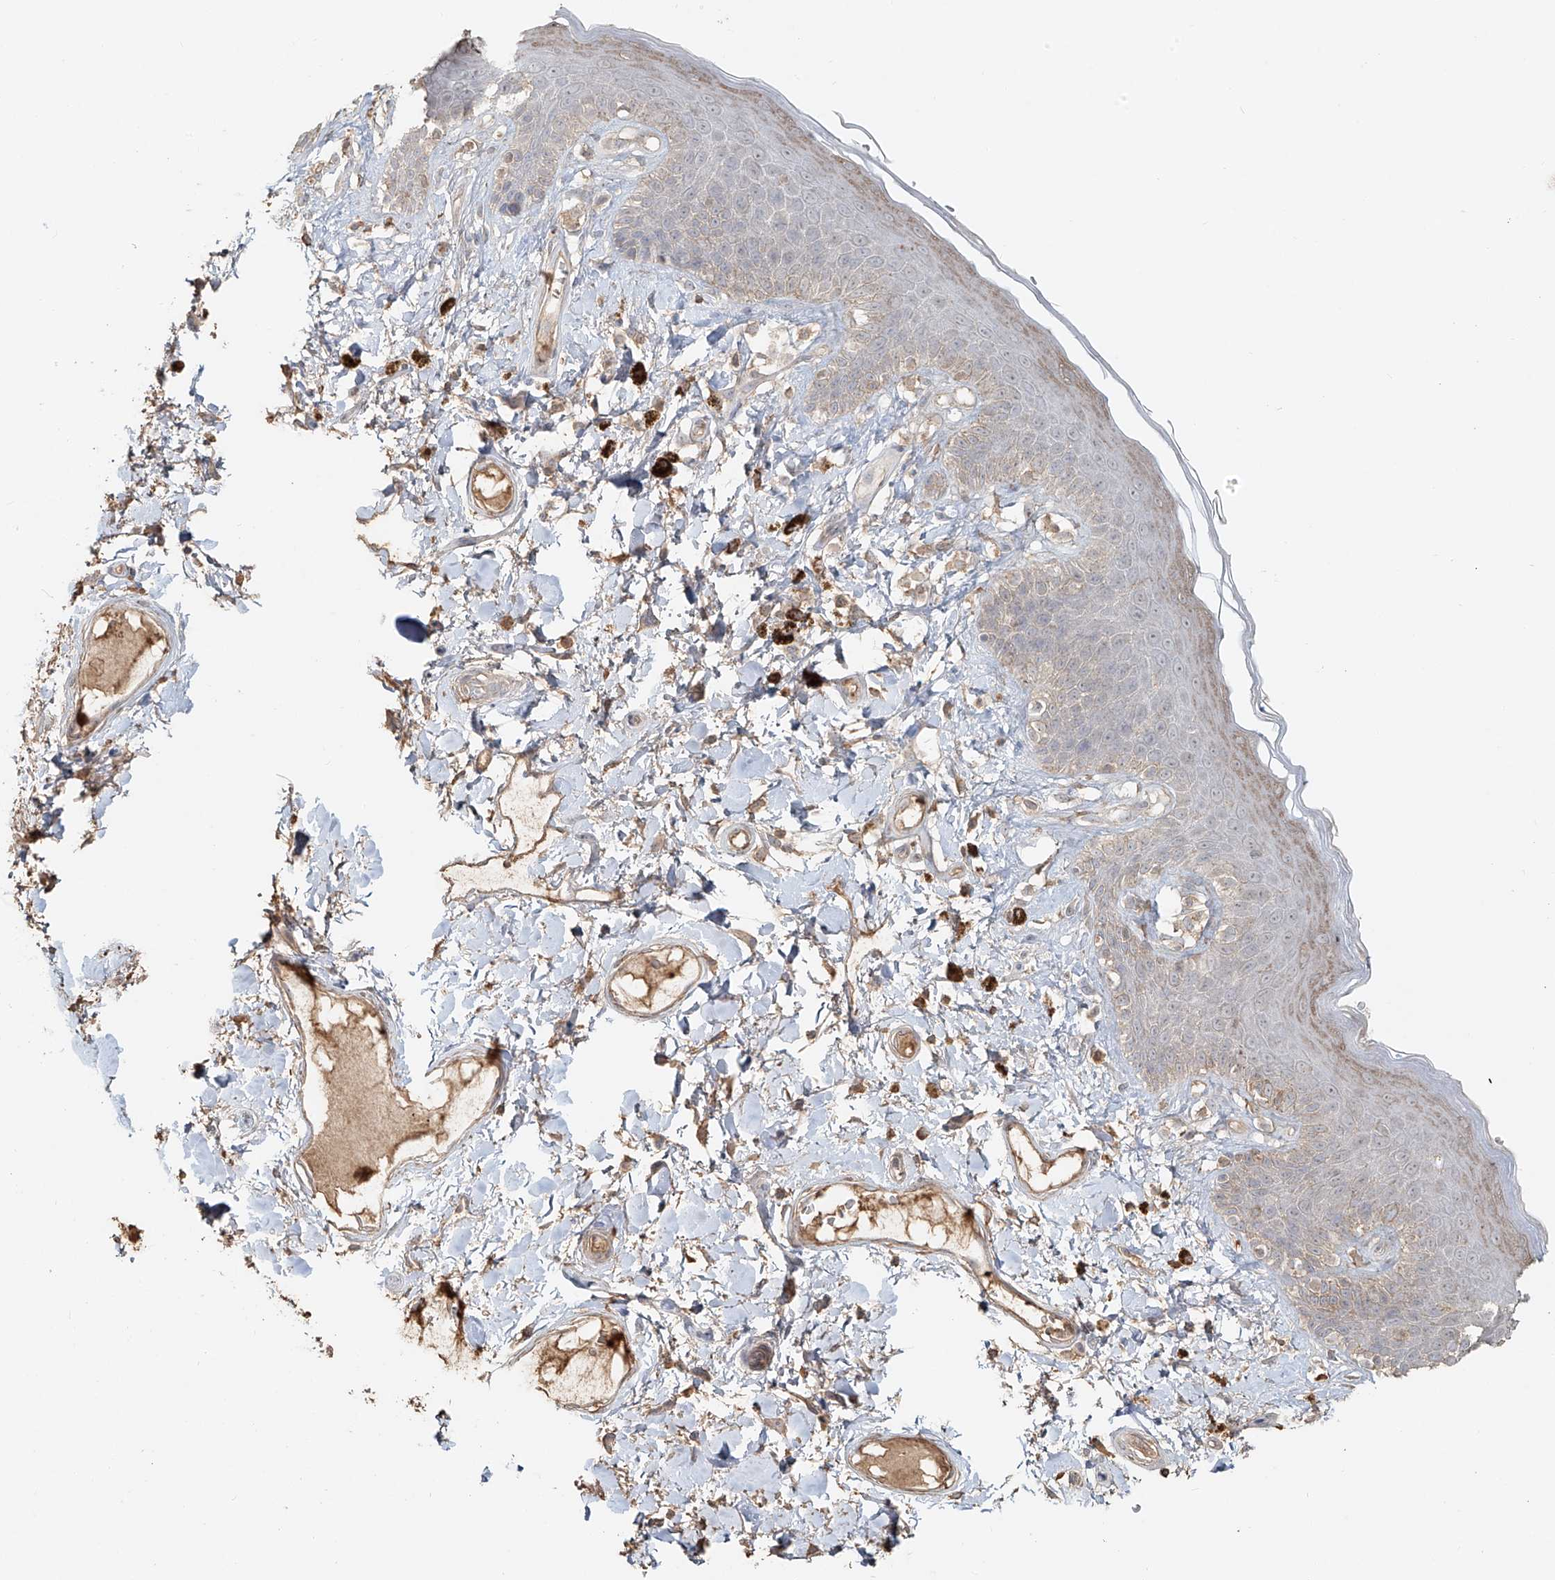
{"staining": {"intensity": "weak", "quantity": "<25%", "location": "cytoplasmic/membranous"}, "tissue": "skin", "cell_type": "Epidermal cells", "image_type": "normal", "snomed": [{"axis": "morphology", "description": "Normal tissue, NOS"}, {"axis": "topography", "description": "Anal"}], "caption": "Epidermal cells are negative for protein expression in benign human skin. (DAB immunohistochemistry (IHC), high magnification).", "gene": "NPHS1", "patient": {"sex": "female", "age": 78}}